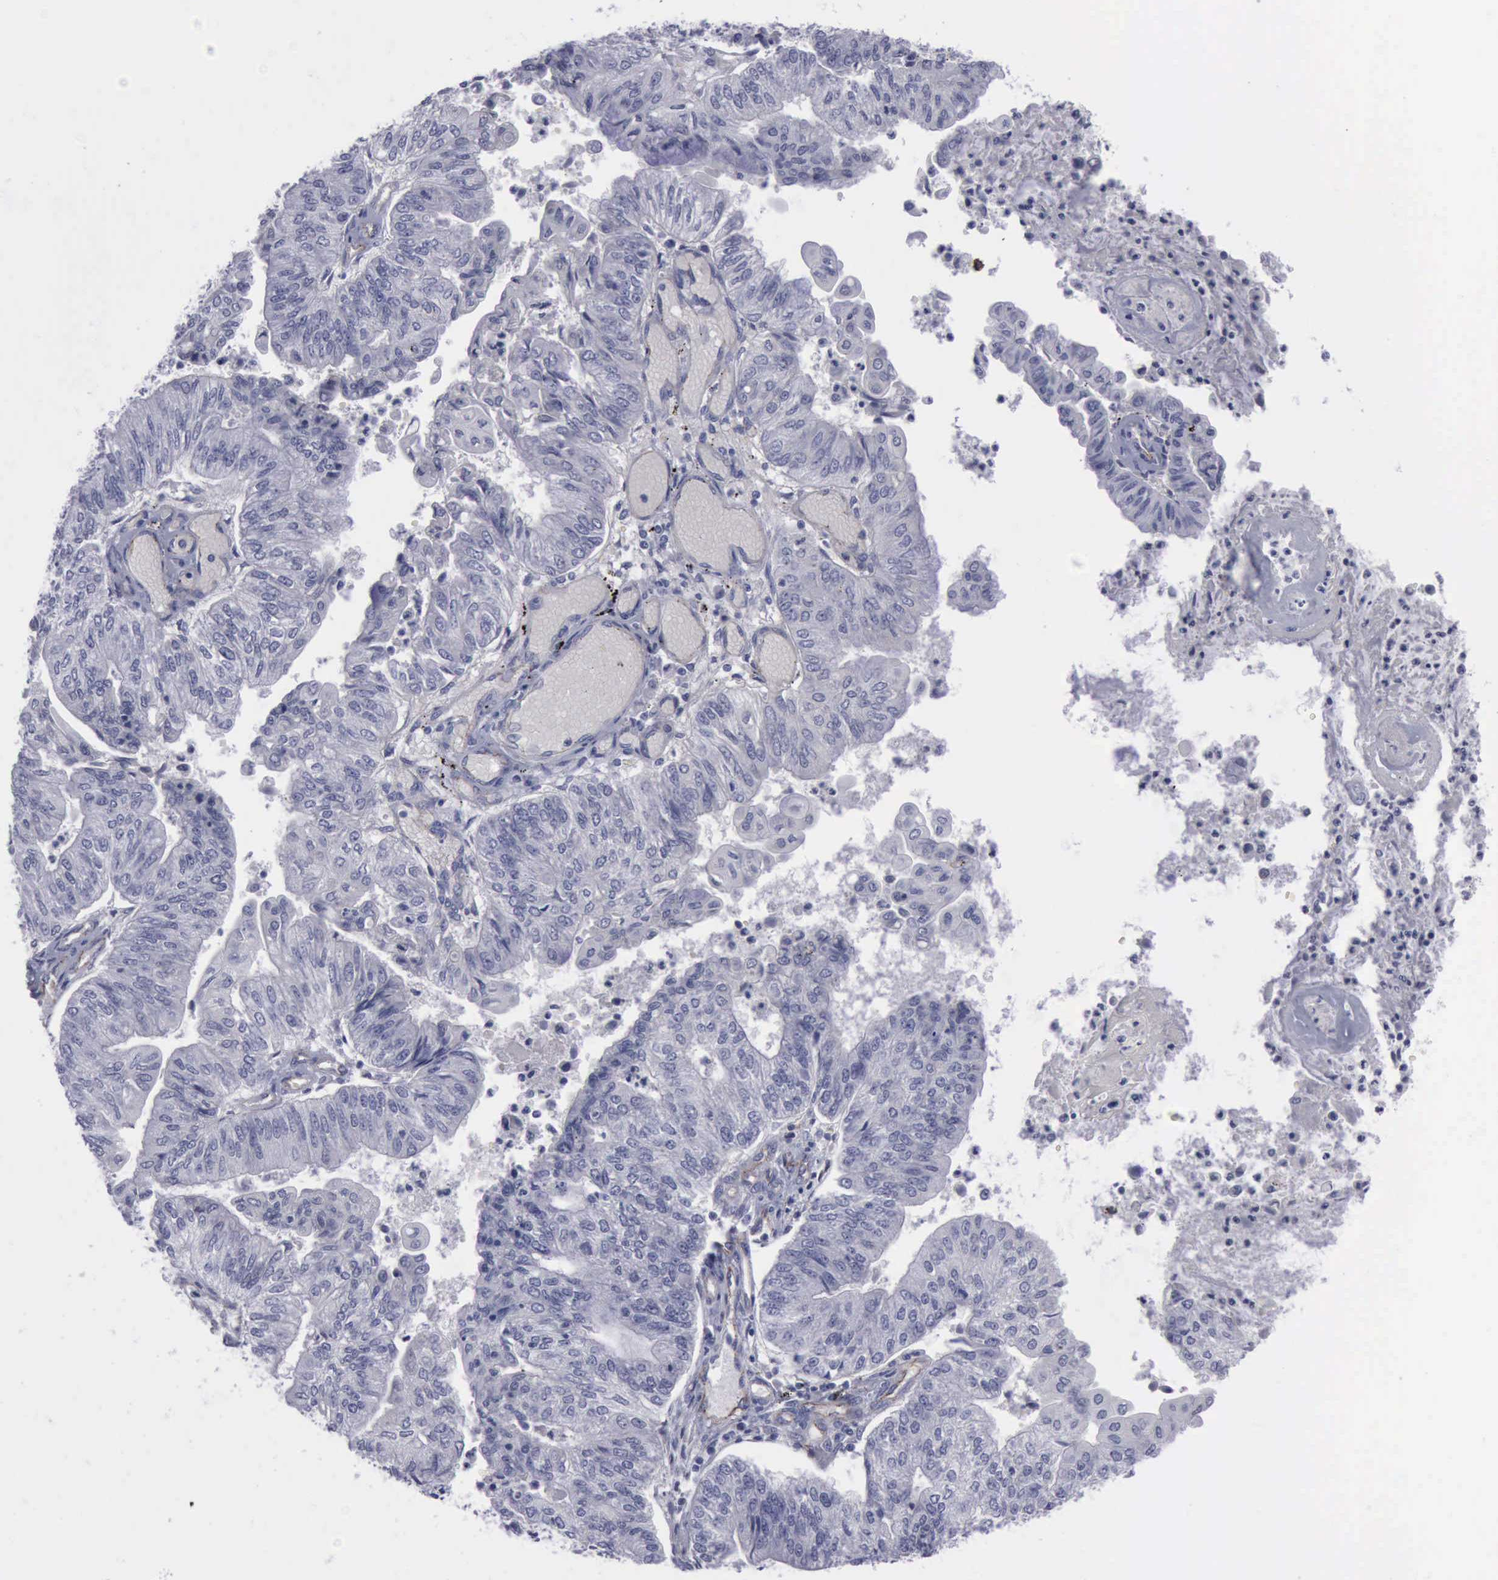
{"staining": {"intensity": "negative", "quantity": "none", "location": "none"}, "tissue": "endometrial cancer", "cell_type": "Tumor cells", "image_type": "cancer", "snomed": [{"axis": "morphology", "description": "Adenocarcinoma, NOS"}, {"axis": "topography", "description": "Endometrium"}], "caption": "A high-resolution photomicrograph shows IHC staining of endometrial adenocarcinoma, which reveals no significant positivity in tumor cells. (DAB (3,3'-diaminobenzidine) IHC, high magnification).", "gene": "CDH2", "patient": {"sex": "female", "age": 59}}